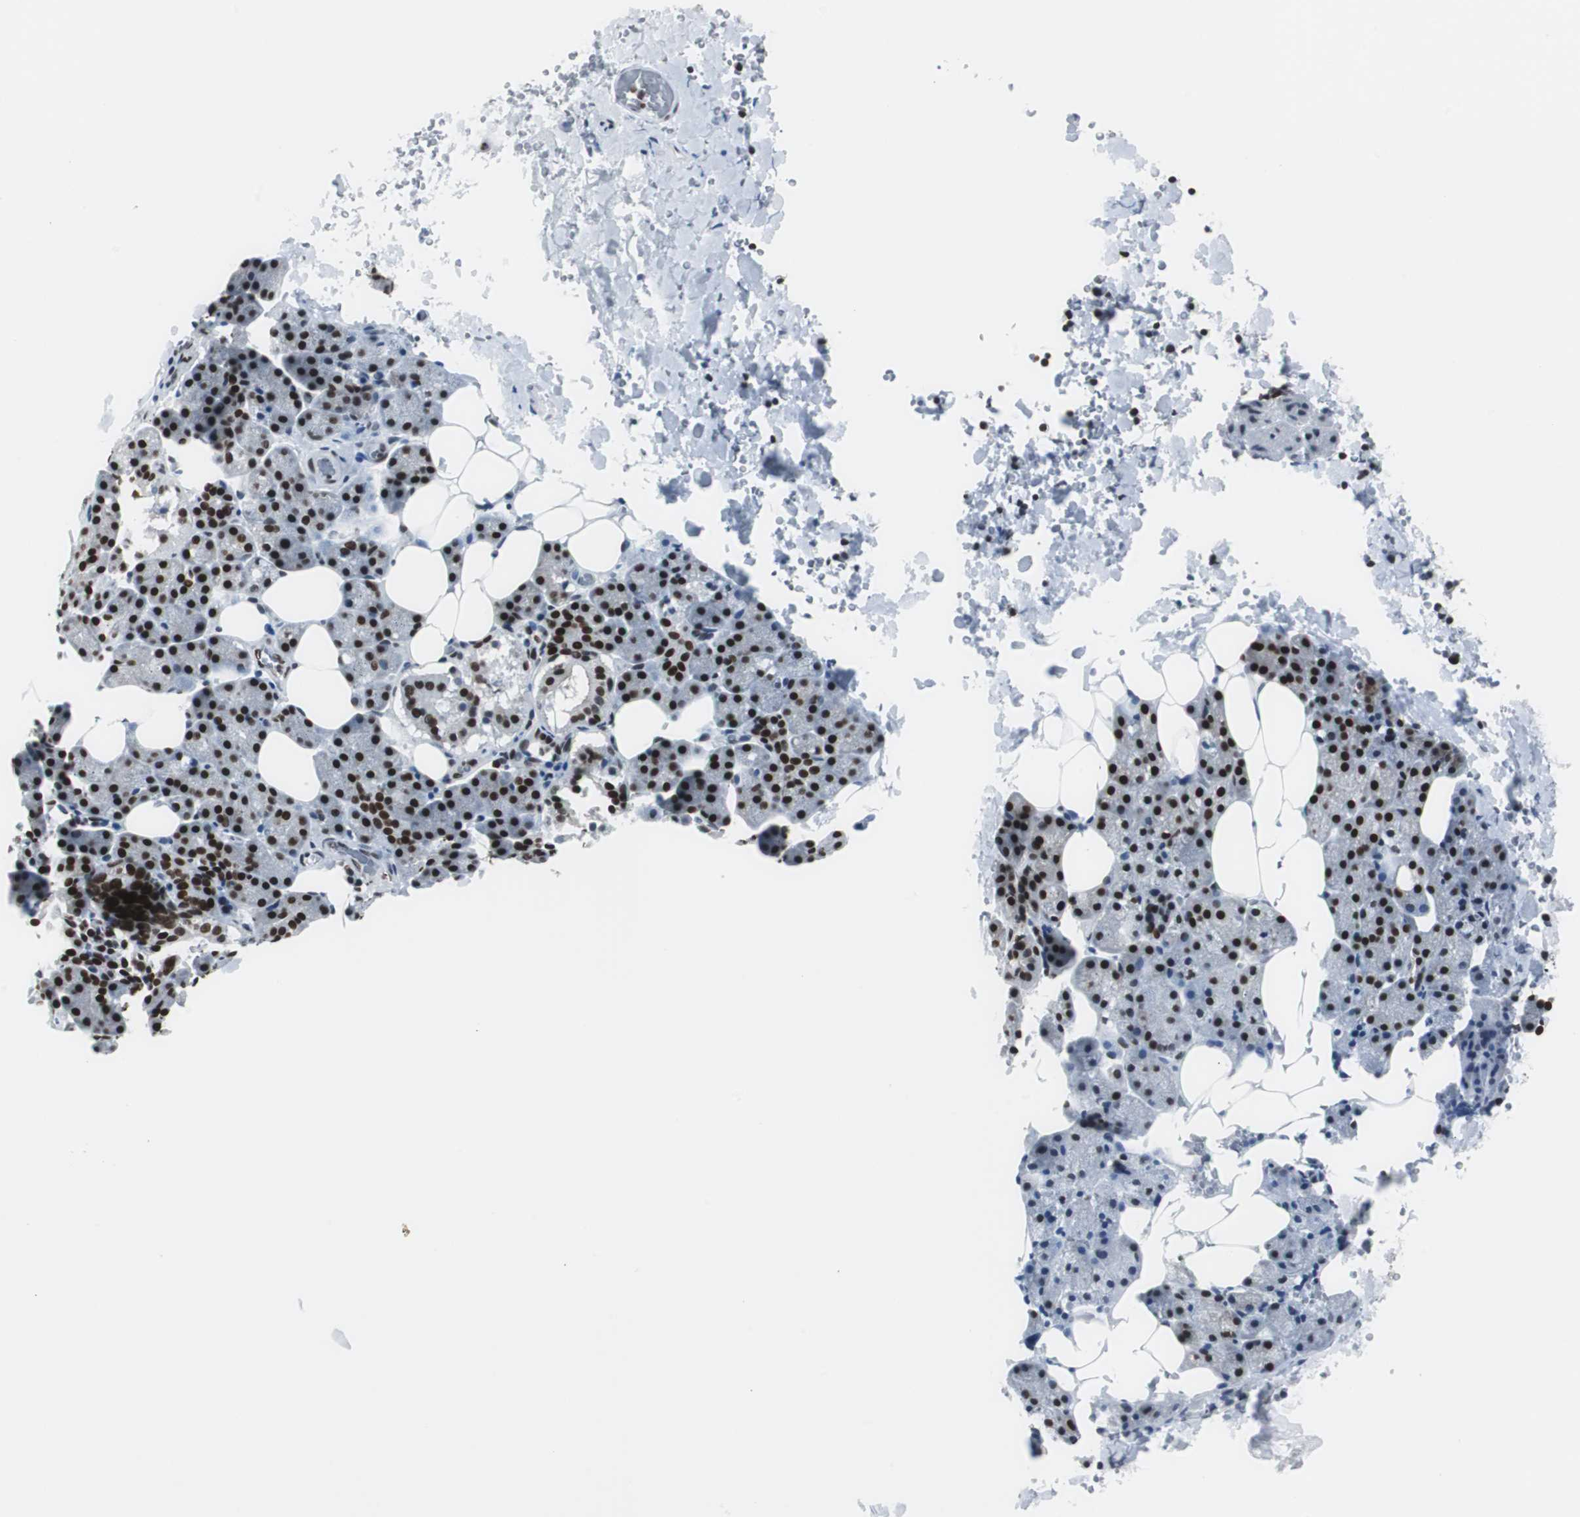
{"staining": {"intensity": "strong", "quantity": ">75%", "location": "nuclear"}, "tissue": "salivary gland", "cell_type": "Glandular cells", "image_type": "normal", "snomed": [{"axis": "morphology", "description": "Normal tissue, NOS"}, {"axis": "topography", "description": "Lymph node"}, {"axis": "topography", "description": "Salivary gland"}], "caption": "This image shows immunohistochemistry (IHC) staining of unremarkable salivary gland, with high strong nuclear expression in approximately >75% of glandular cells.", "gene": "XRCC1", "patient": {"sex": "male", "age": 8}}